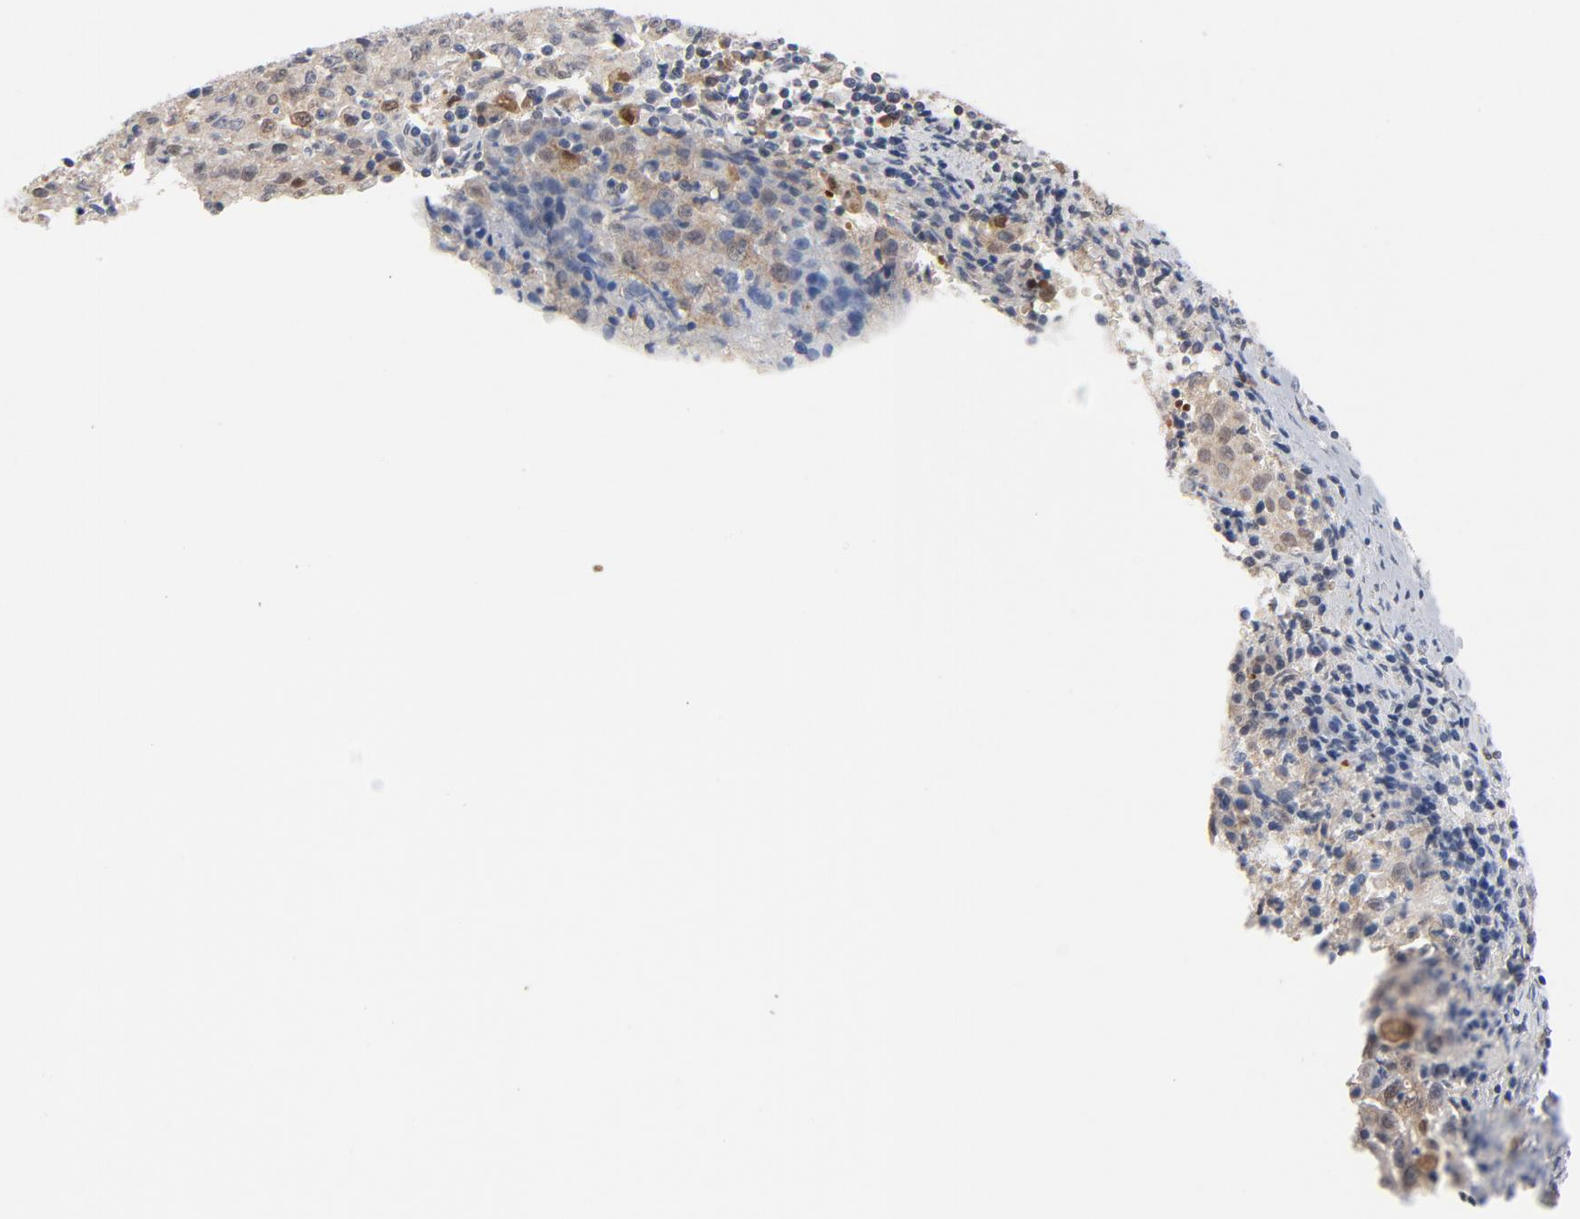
{"staining": {"intensity": "weak", "quantity": "25%-75%", "location": "cytoplasmic/membranous"}, "tissue": "cervical cancer", "cell_type": "Tumor cells", "image_type": "cancer", "snomed": [{"axis": "morphology", "description": "Squamous cell carcinoma, NOS"}, {"axis": "topography", "description": "Cervix"}], "caption": "A low amount of weak cytoplasmic/membranous positivity is identified in approximately 25%-75% of tumor cells in cervical cancer tissue. (brown staining indicates protein expression, while blue staining denotes nuclei).", "gene": "PRDX1", "patient": {"sex": "female", "age": 27}}